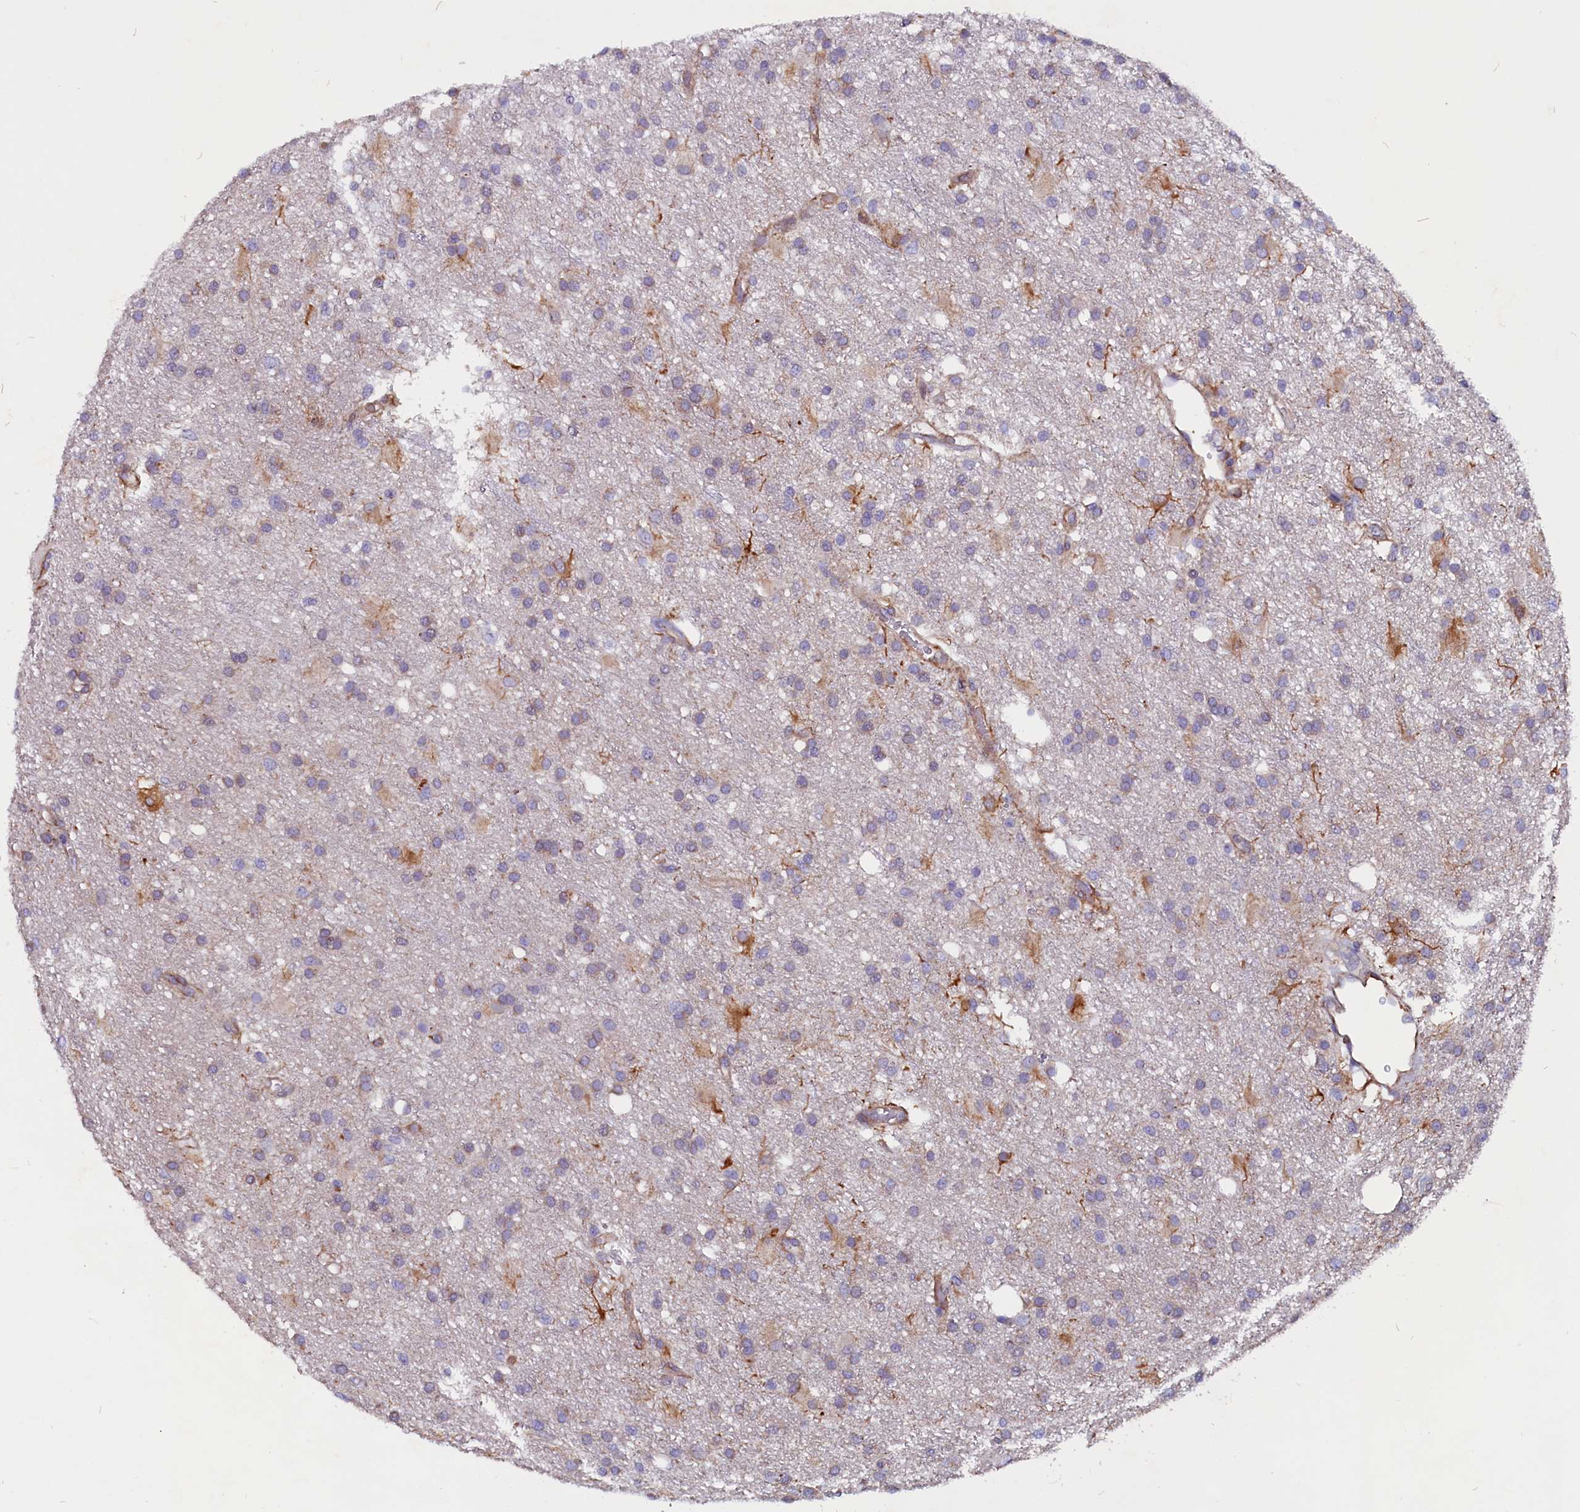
{"staining": {"intensity": "negative", "quantity": "none", "location": "none"}, "tissue": "glioma", "cell_type": "Tumor cells", "image_type": "cancer", "snomed": [{"axis": "morphology", "description": "Glioma, malignant, High grade"}, {"axis": "topography", "description": "Brain"}], "caption": "The image displays no staining of tumor cells in glioma.", "gene": "ZNF749", "patient": {"sex": "male", "age": 77}}